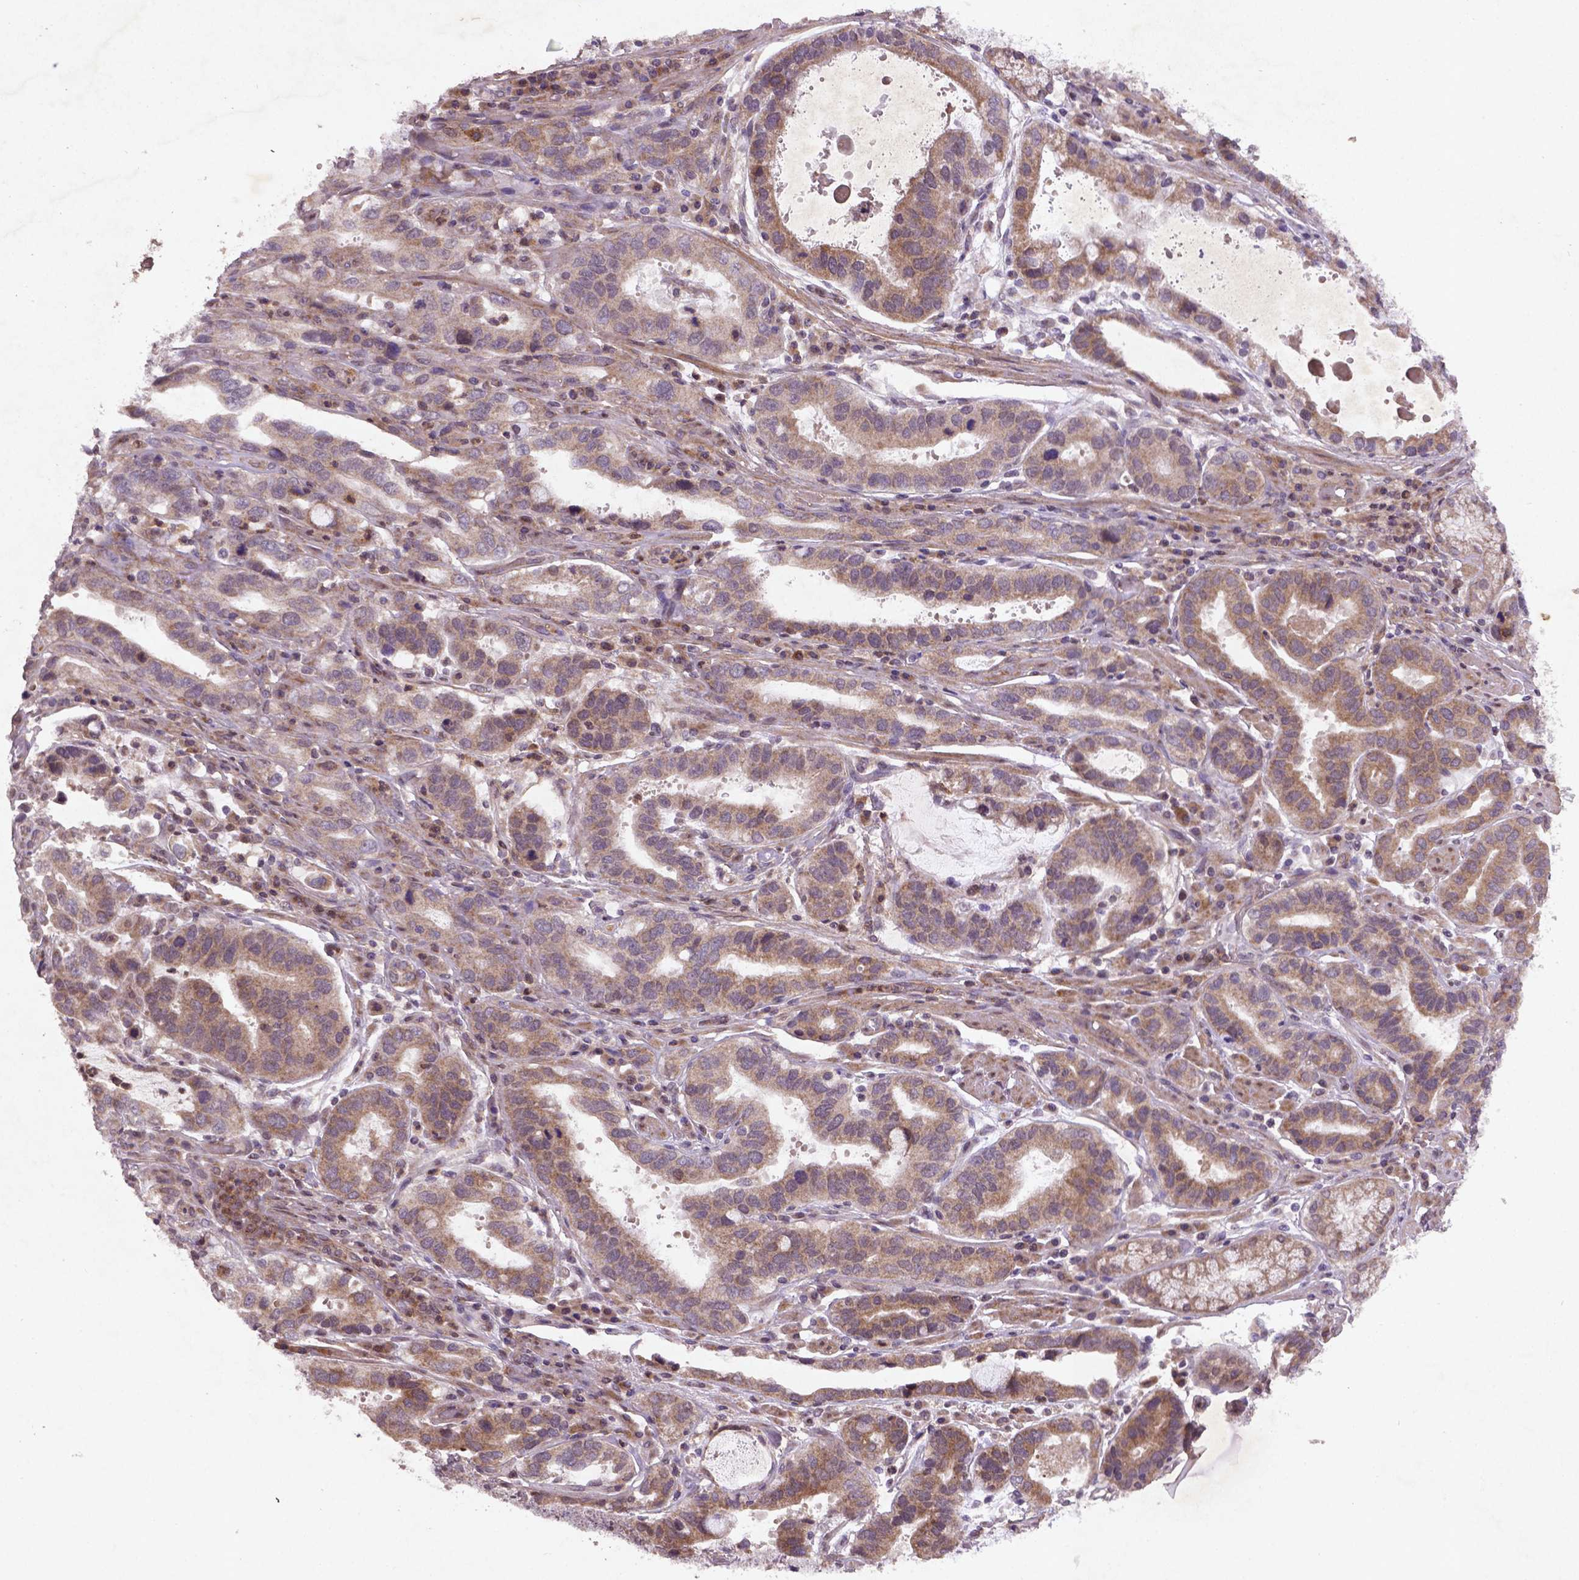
{"staining": {"intensity": "weak", "quantity": "25%-75%", "location": "cytoplasmic/membranous"}, "tissue": "stomach cancer", "cell_type": "Tumor cells", "image_type": "cancer", "snomed": [{"axis": "morphology", "description": "Adenocarcinoma, NOS"}, {"axis": "topography", "description": "Stomach, lower"}], "caption": "Tumor cells display low levels of weak cytoplasmic/membranous expression in about 25%-75% of cells in human stomach cancer (adenocarcinoma).", "gene": "NIPAL2", "patient": {"sex": "female", "age": 76}}